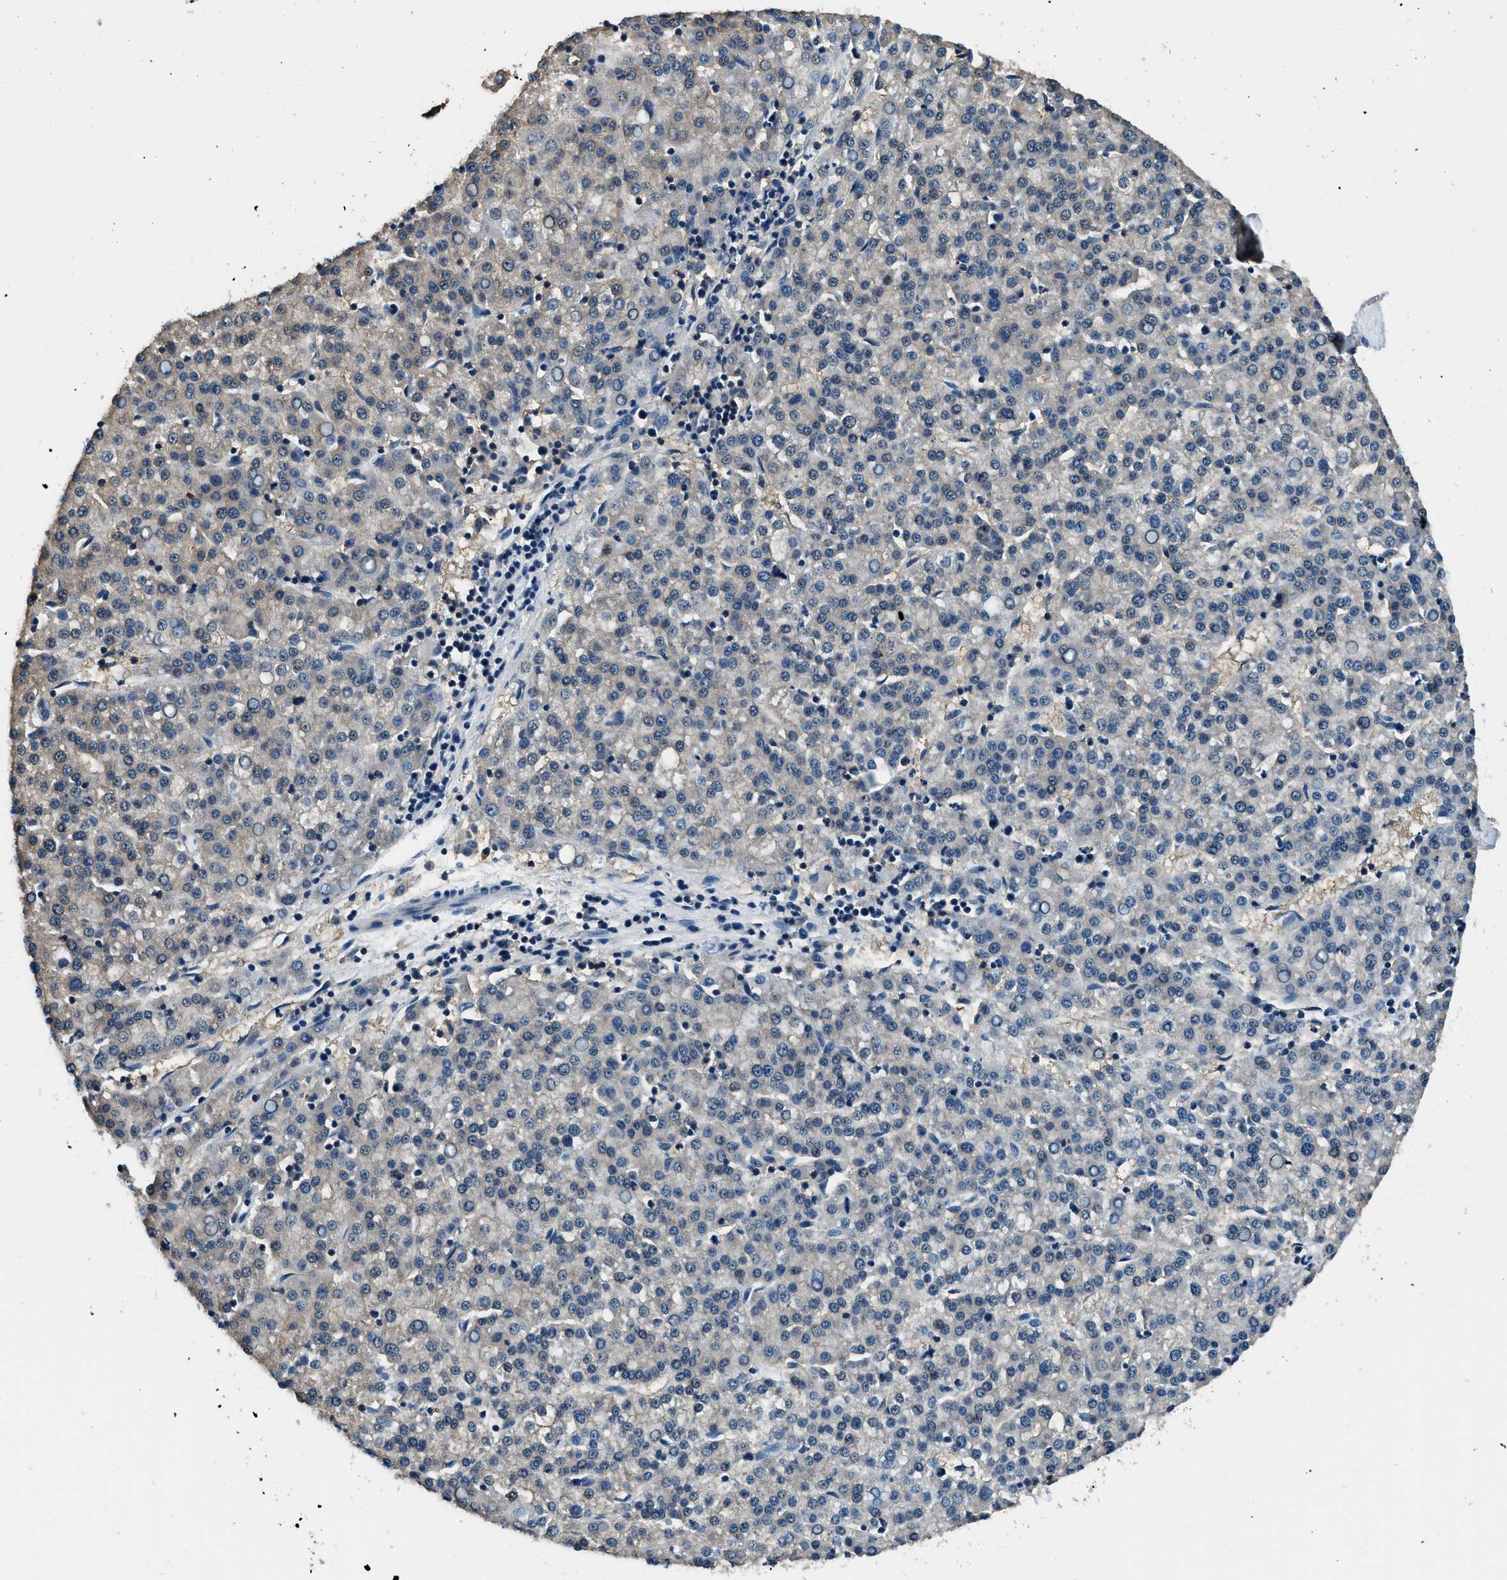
{"staining": {"intensity": "negative", "quantity": "none", "location": "none"}, "tissue": "liver cancer", "cell_type": "Tumor cells", "image_type": "cancer", "snomed": [{"axis": "morphology", "description": "Carcinoma, Hepatocellular, NOS"}, {"axis": "topography", "description": "Liver"}], "caption": "IHC histopathology image of liver cancer stained for a protein (brown), which reveals no positivity in tumor cells. (DAB (3,3'-diaminobenzidine) immunohistochemistry, high magnification).", "gene": "ARFGAP2", "patient": {"sex": "female", "age": 58}}